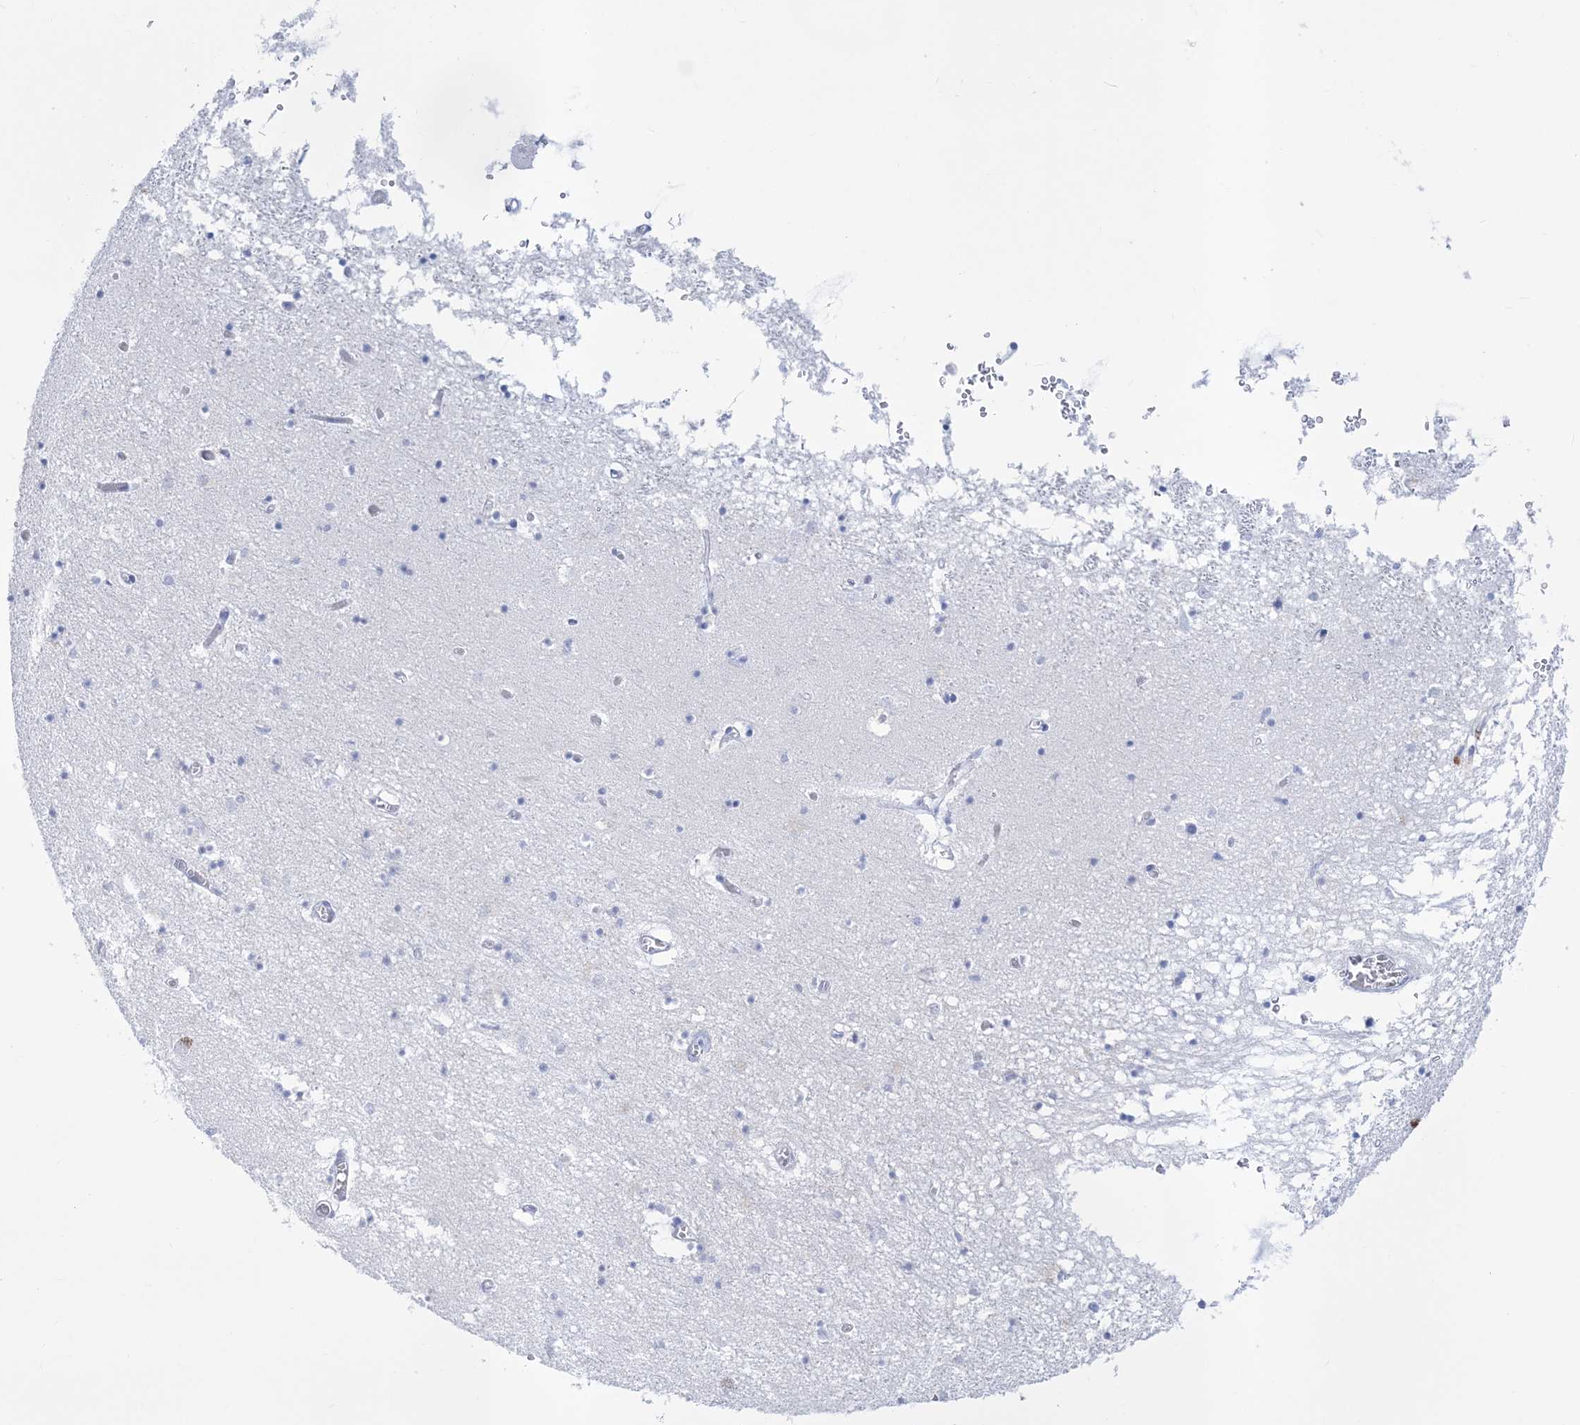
{"staining": {"intensity": "negative", "quantity": "none", "location": "none"}, "tissue": "hippocampus", "cell_type": "Glial cells", "image_type": "normal", "snomed": [{"axis": "morphology", "description": "Normal tissue, NOS"}, {"axis": "topography", "description": "Hippocampus"}], "caption": "Photomicrograph shows no protein staining in glial cells of benign hippocampus. (DAB immunohistochemistry with hematoxylin counter stain).", "gene": "RBP2", "patient": {"sex": "male", "age": 70}}